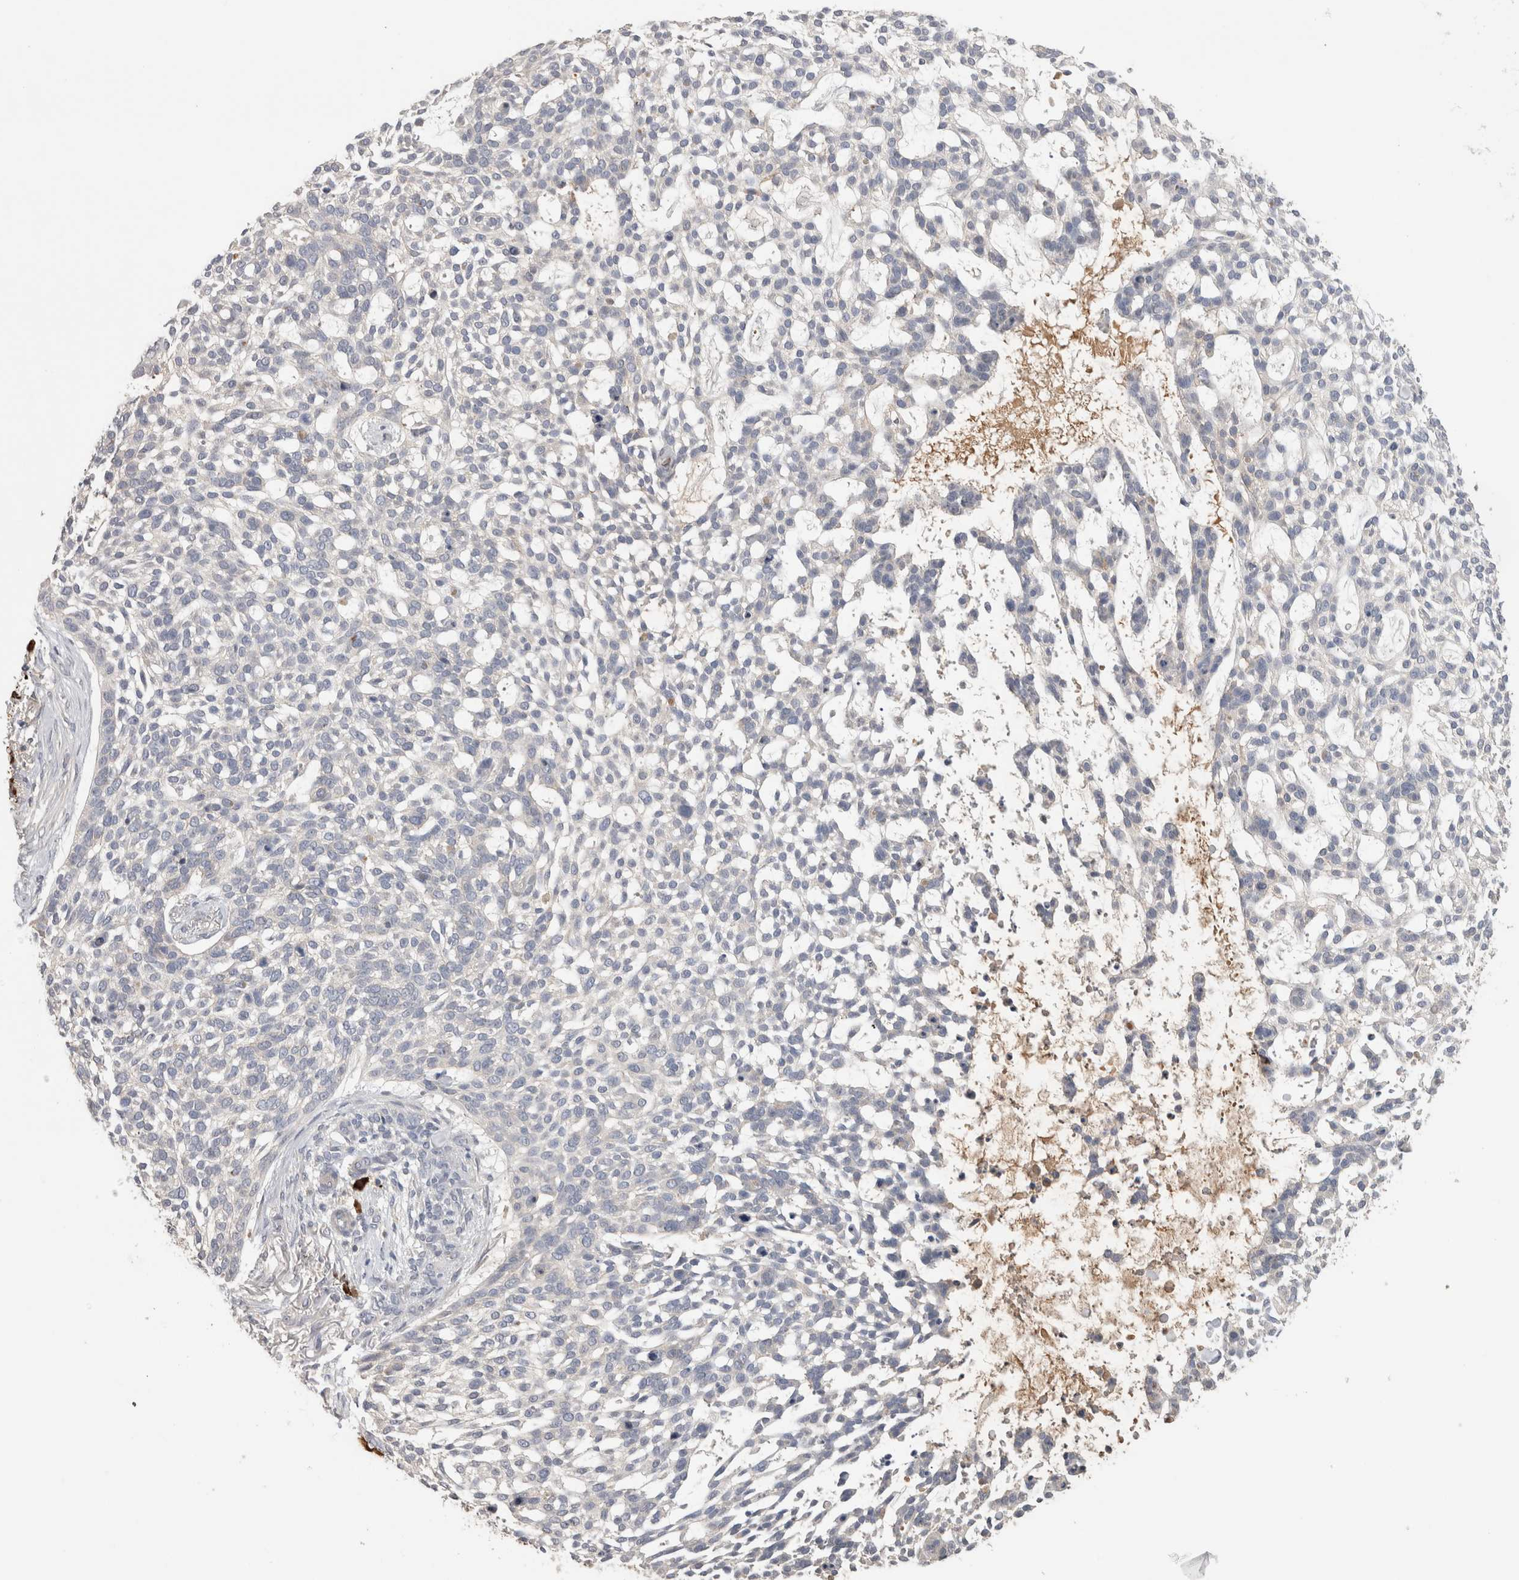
{"staining": {"intensity": "negative", "quantity": "none", "location": "none"}, "tissue": "skin cancer", "cell_type": "Tumor cells", "image_type": "cancer", "snomed": [{"axis": "morphology", "description": "Basal cell carcinoma"}, {"axis": "topography", "description": "Skin"}], "caption": "An image of human skin basal cell carcinoma is negative for staining in tumor cells.", "gene": "PPP3CC", "patient": {"sex": "female", "age": 64}}